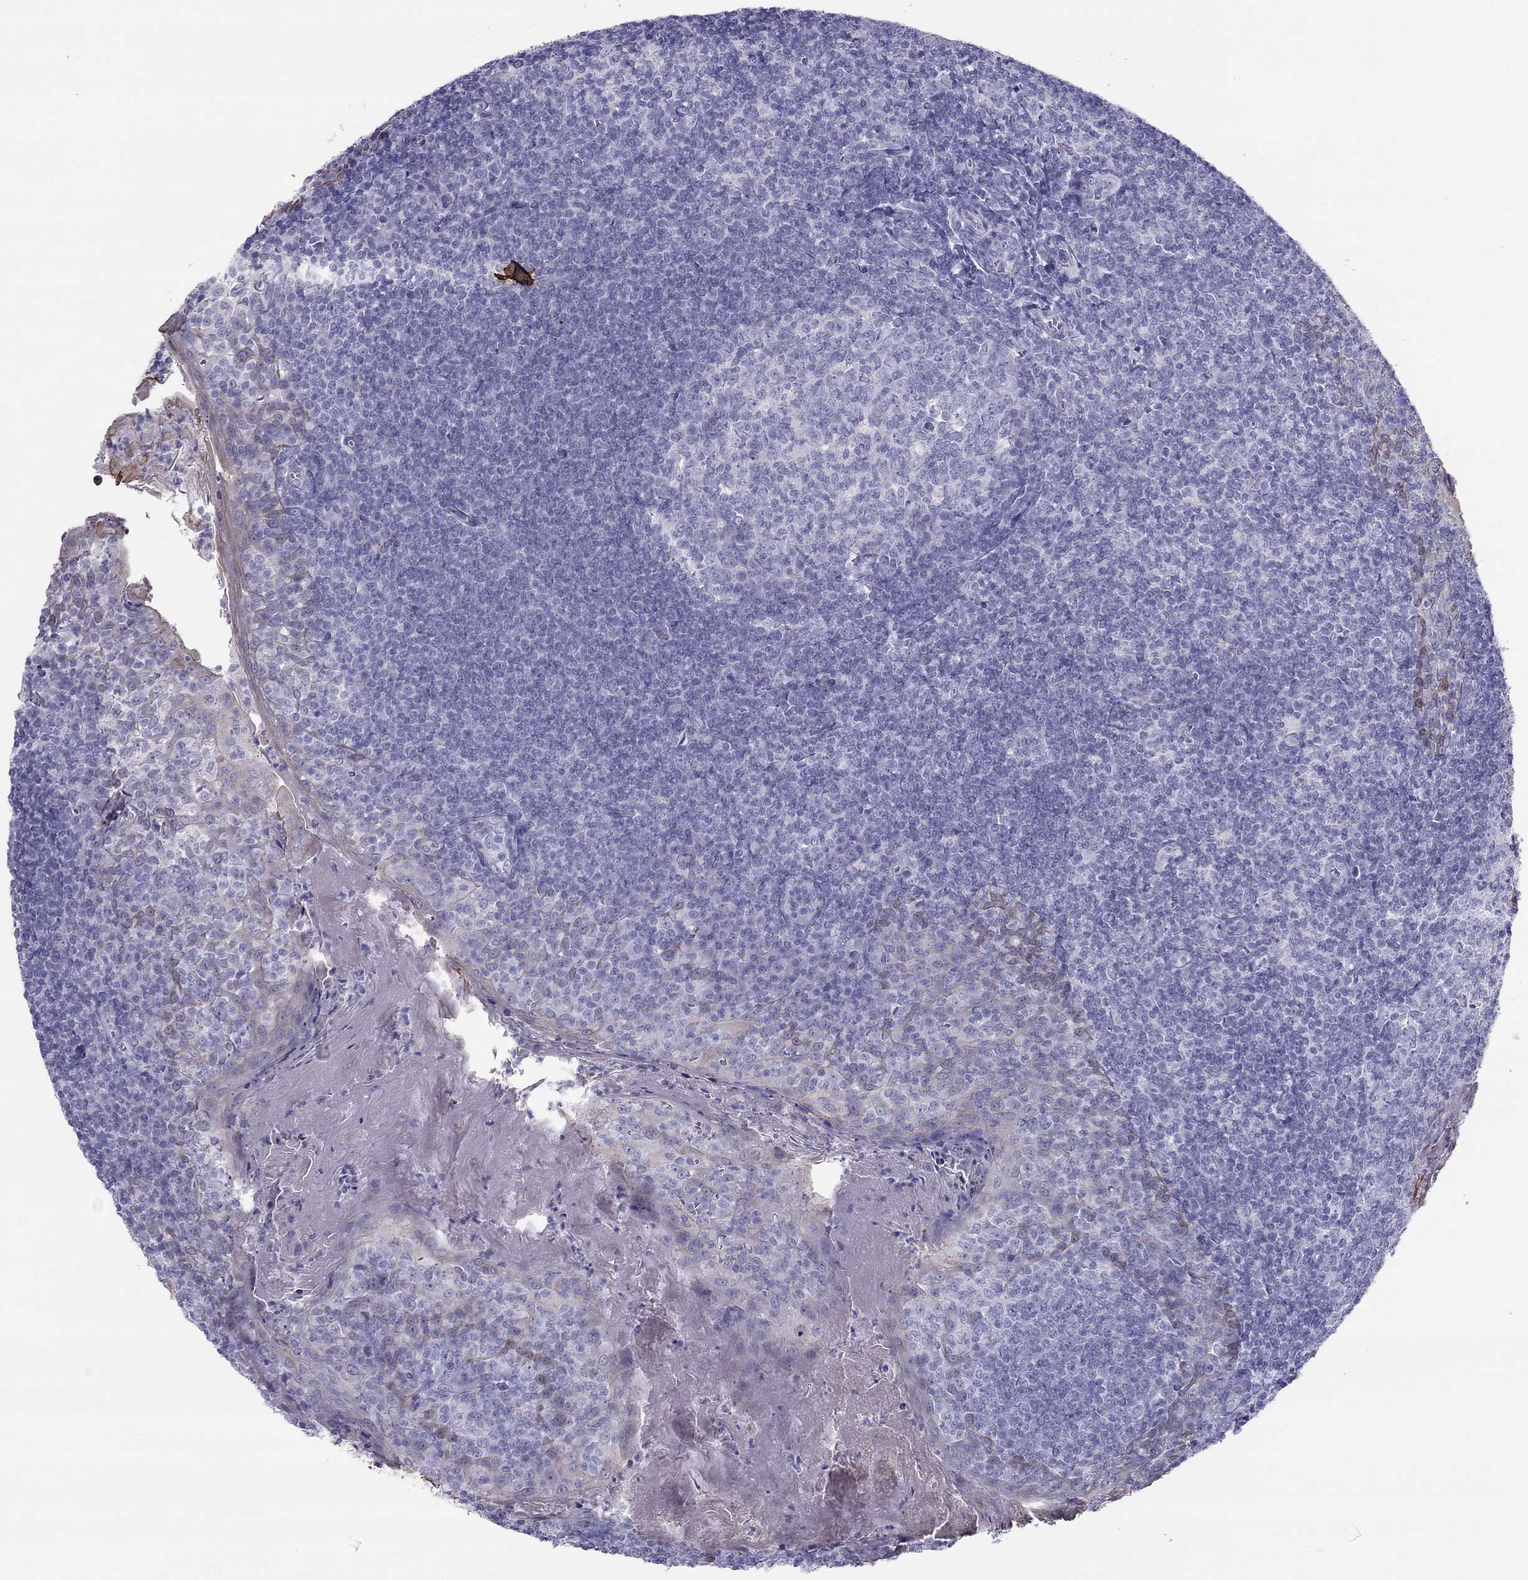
{"staining": {"intensity": "negative", "quantity": "none", "location": "none"}, "tissue": "tonsil", "cell_type": "Germinal center cells", "image_type": "normal", "snomed": [{"axis": "morphology", "description": "Normal tissue, NOS"}, {"axis": "topography", "description": "Tonsil"}], "caption": "An IHC image of benign tonsil is shown. There is no staining in germinal center cells of tonsil.", "gene": "MAEL", "patient": {"sex": "female", "age": 13}}